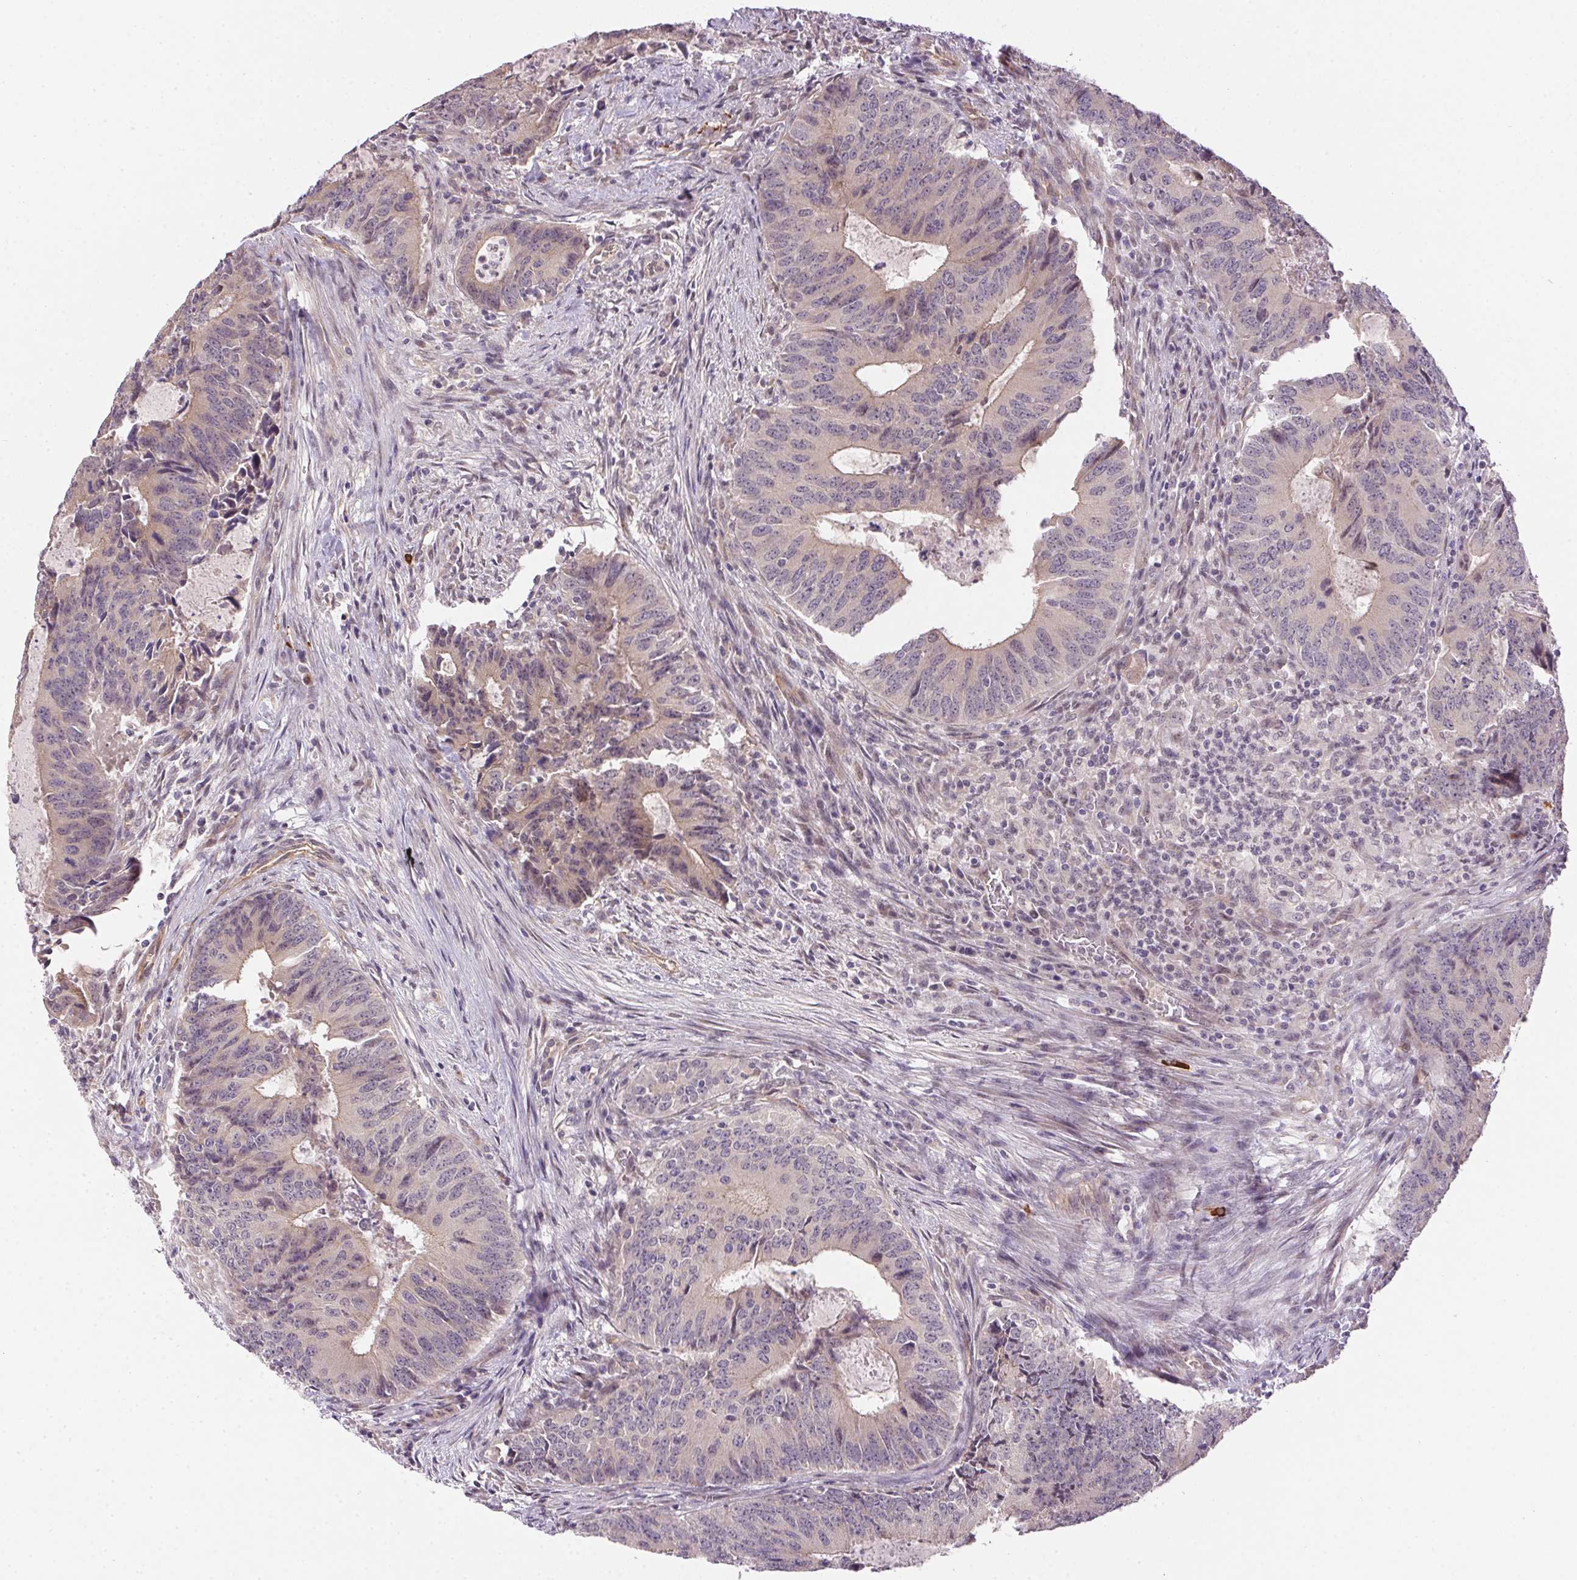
{"staining": {"intensity": "weak", "quantity": "<25%", "location": "cytoplasmic/membranous,nuclear"}, "tissue": "colorectal cancer", "cell_type": "Tumor cells", "image_type": "cancer", "snomed": [{"axis": "morphology", "description": "Adenocarcinoma, NOS"}, {"axis": "topography", "description": "Colon"}], "caption": "Immunohistochemistry (IHC) image of neoplastic tissue: human colorectal adenocarcinoma stained with DAB exhibits no significant protein expression in tumor cells.", "gene": "CFAP92", "patient": {"sex": "male", "age": 67}}